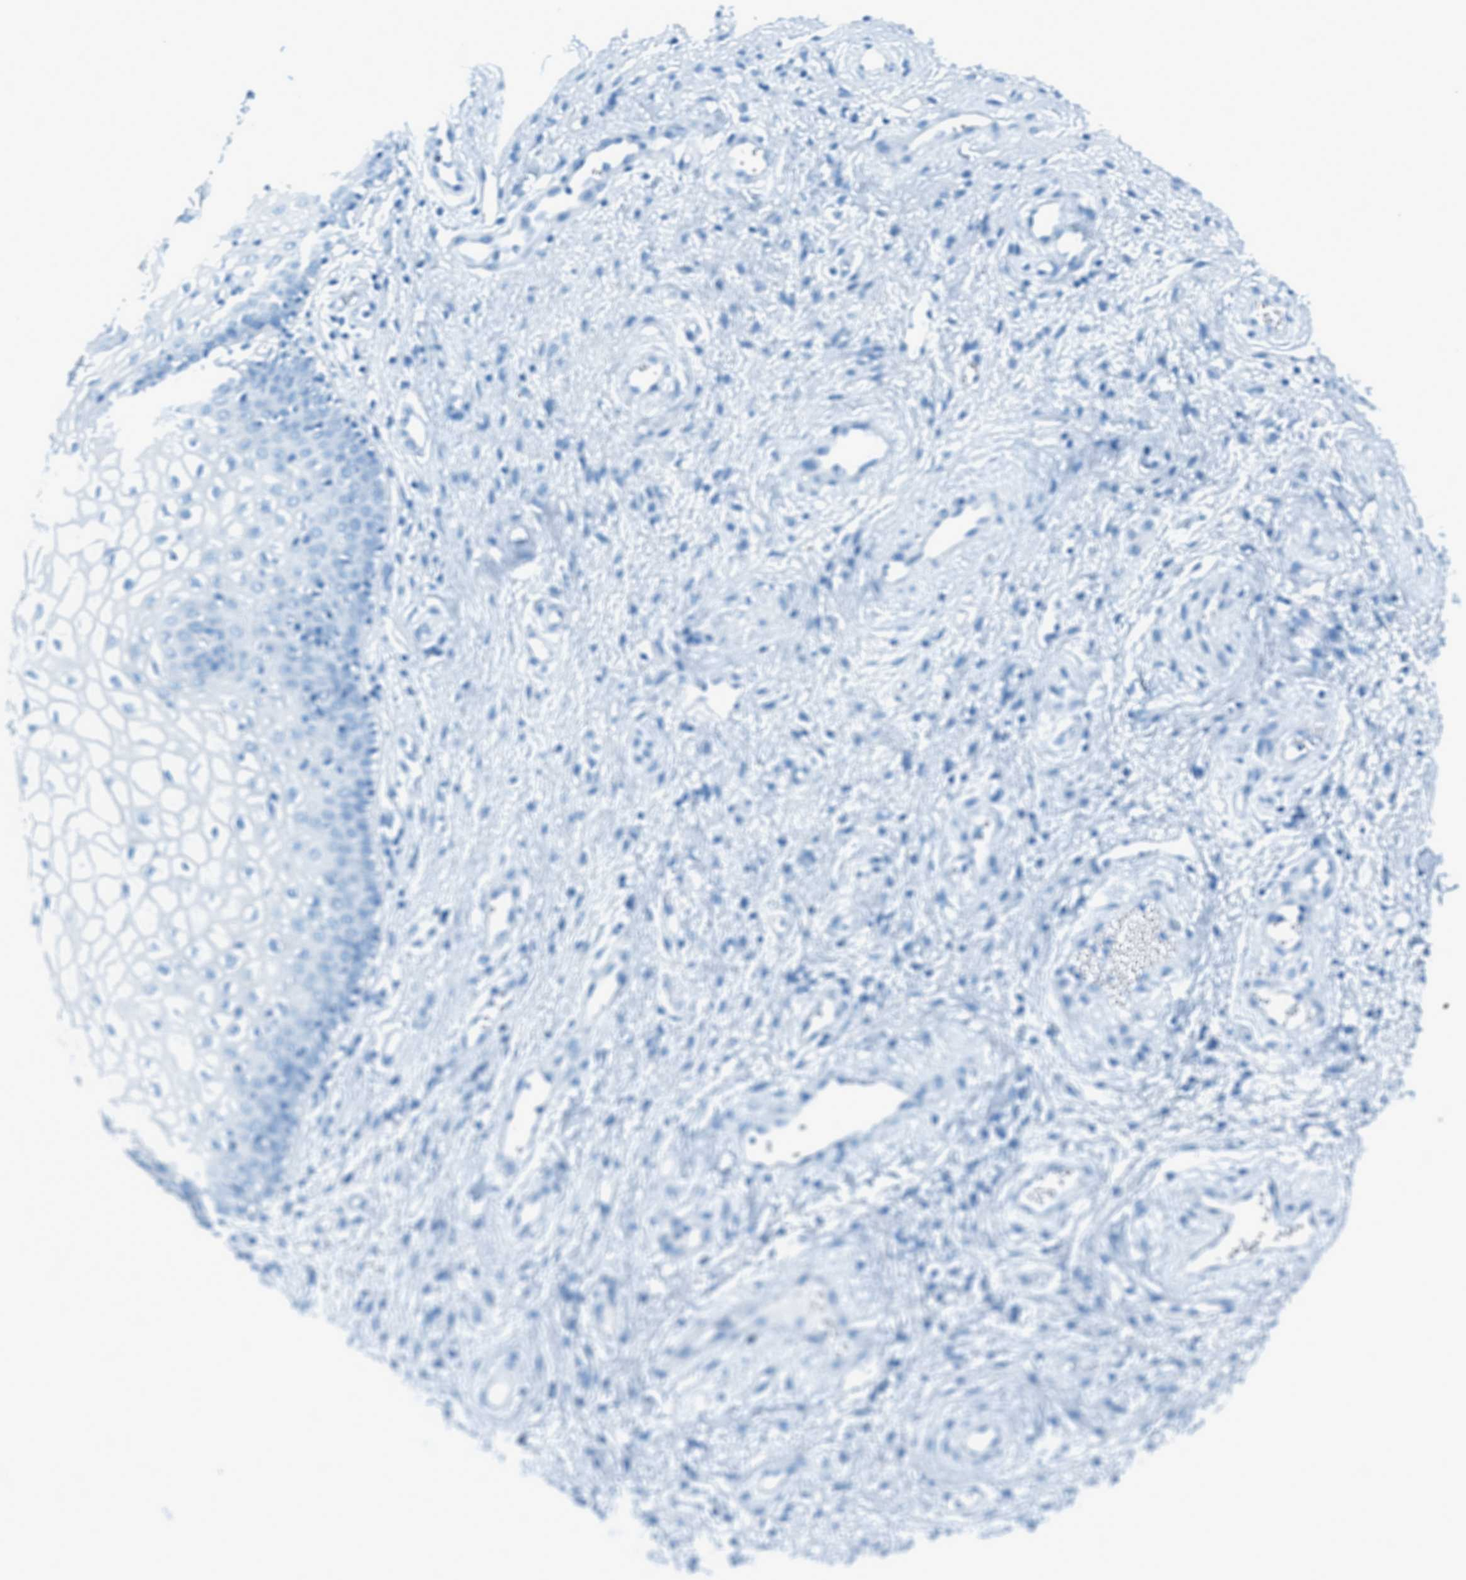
{"staining": {"intensity": "negative", "quantity": "none", "location": "none"}, "tissue": "vagina", "cell_type": "Squamous epithelial cells", "image_type": "normal", "snomed": [{"axis": "morphology", "description": "Normal tissue, NOS"}, {"axis": "topography", "description": "Vagina"}], "caption": "Immunohistochemistry of normal human vagina demonstrates no expression in squamous epithelial cells. Brightfield microscopy of immunohistochemistry (IHC) stained with DAB (brown) and hematoxylin (blue), captured at high magnification.", "gene": "C21orf62", "patient": {"sex": "female", "age": 34}}